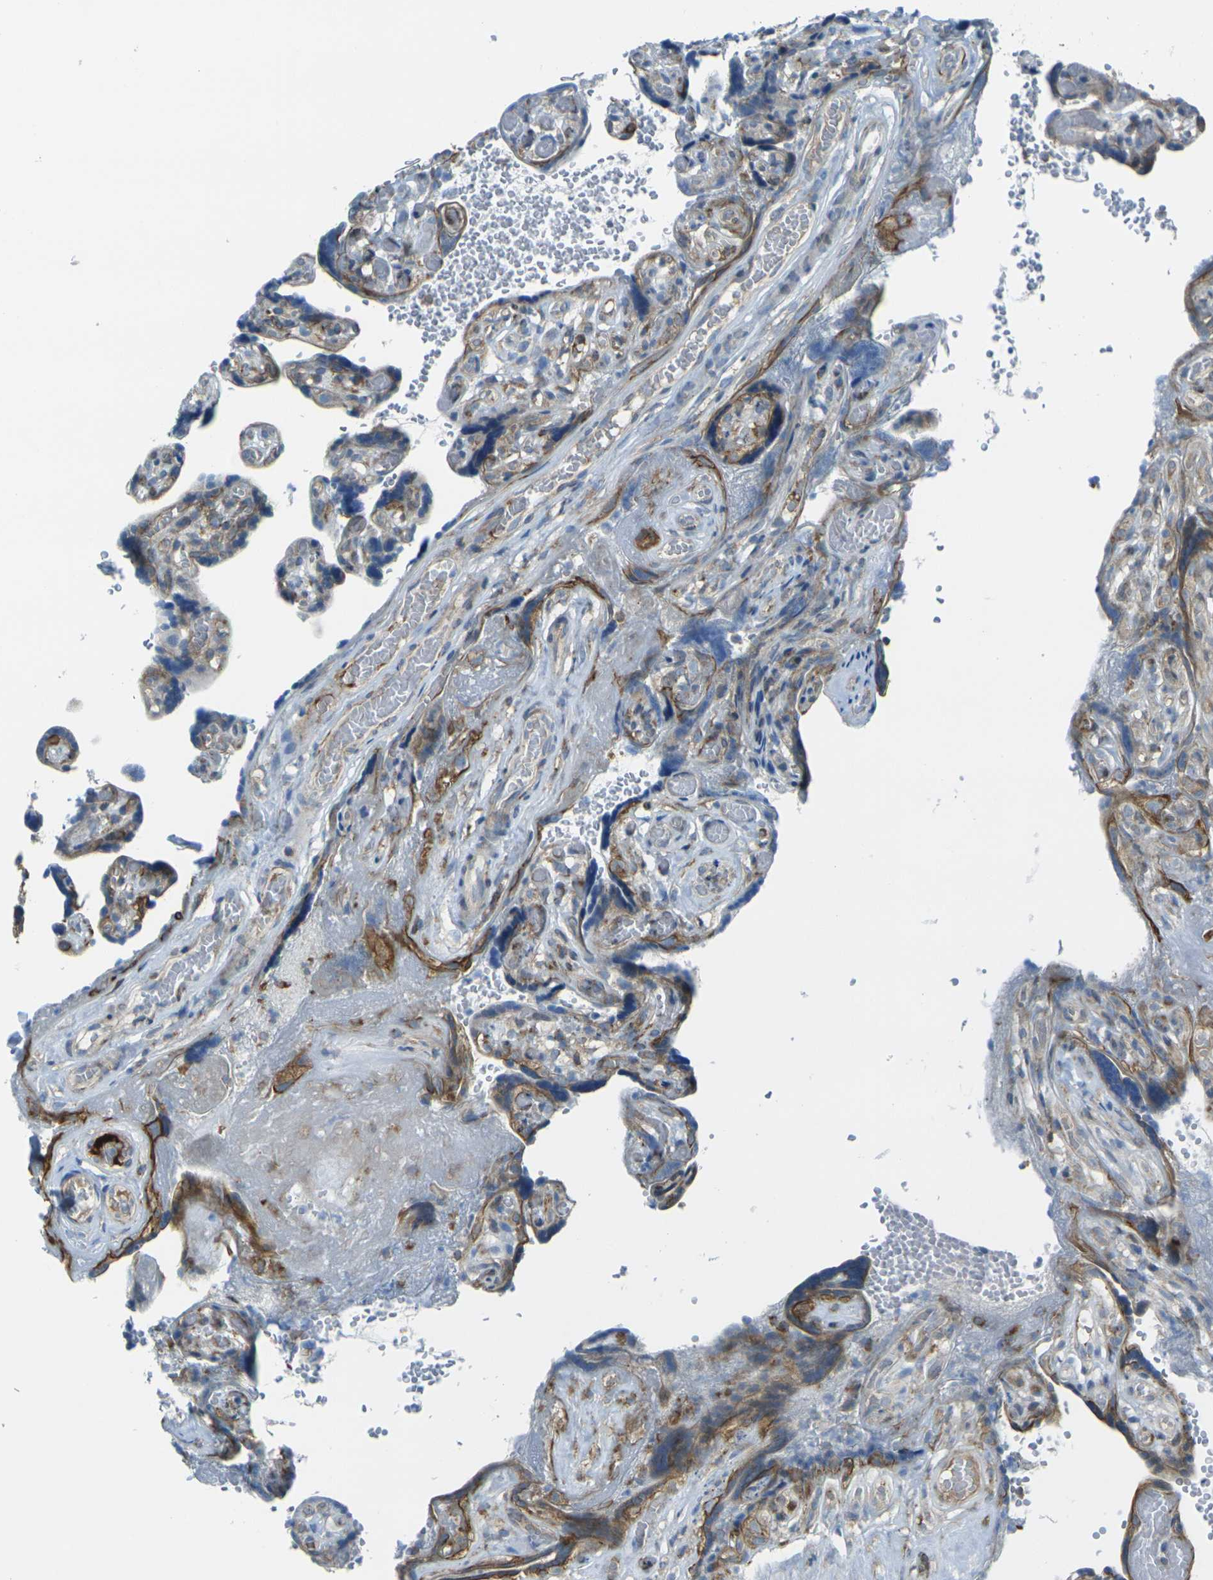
{"staining": {"intensity": "strong", "quantity": ">75%", "location": "cytoplasmic/membranous"}, "tissue": "placenta", "cell_type": "Decidual cells", "image_type": "normal", "snomed": [{"axis": "morphology", "description": "Normal tissue, NOS"}, {"axis": "topography", "description": "Placenta"}], "caption": "Immunohistochemical staining of unremarkable human placenta exhibits strong cytoplasmic/membranous protein expression in about >75% of decidual cells. (Brightfield microscopy of DAB IHC at high magnification).", "gene": "CELSR2", "patient": {"sex": "female", "age": 30}}